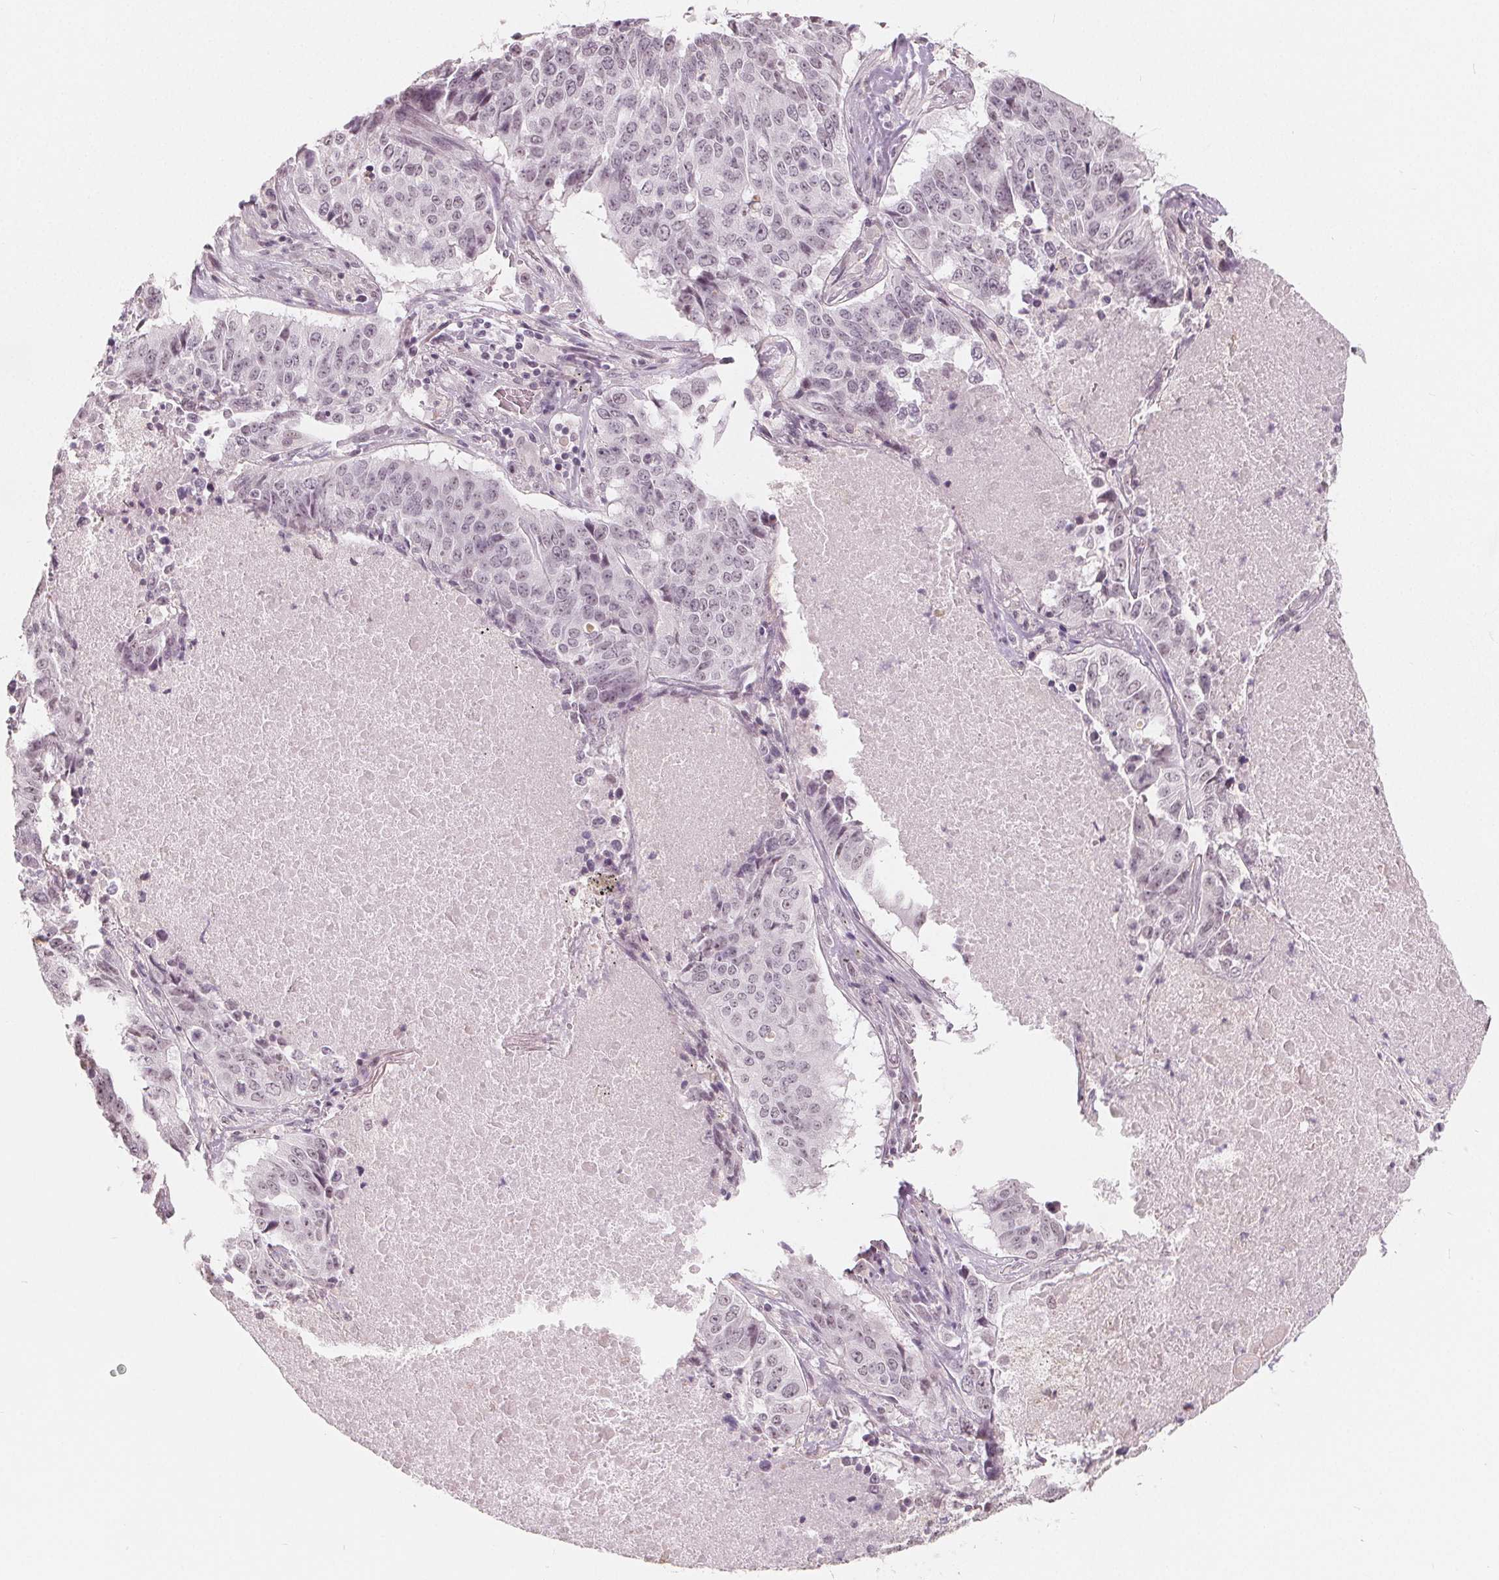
{"staining": {"intensity": "weak", "quantity": "<25%", "location": "nuclear"}, "tissue": "lung cancer", "cell_type": "Tumor cells", "image_type": "cancer", "snomed": [{"axis": "morphology", "description": "Normal tissue, NOS"}, {"axis": "morphology", "description": "Squamous cell carcinoma, NOS"}, {"axis": "topography", "description": "Bronchus"}, {"axis": "topography", "description": "Lung"}], "caption": "Immunohistochemistry image of human lung cancer (squamous cell carcinoma) stained for a protein (brown), which reveals no positivity in tumor cells.", "gene": "NUP210L", "patient": {"sex": "male", "age": 64}}